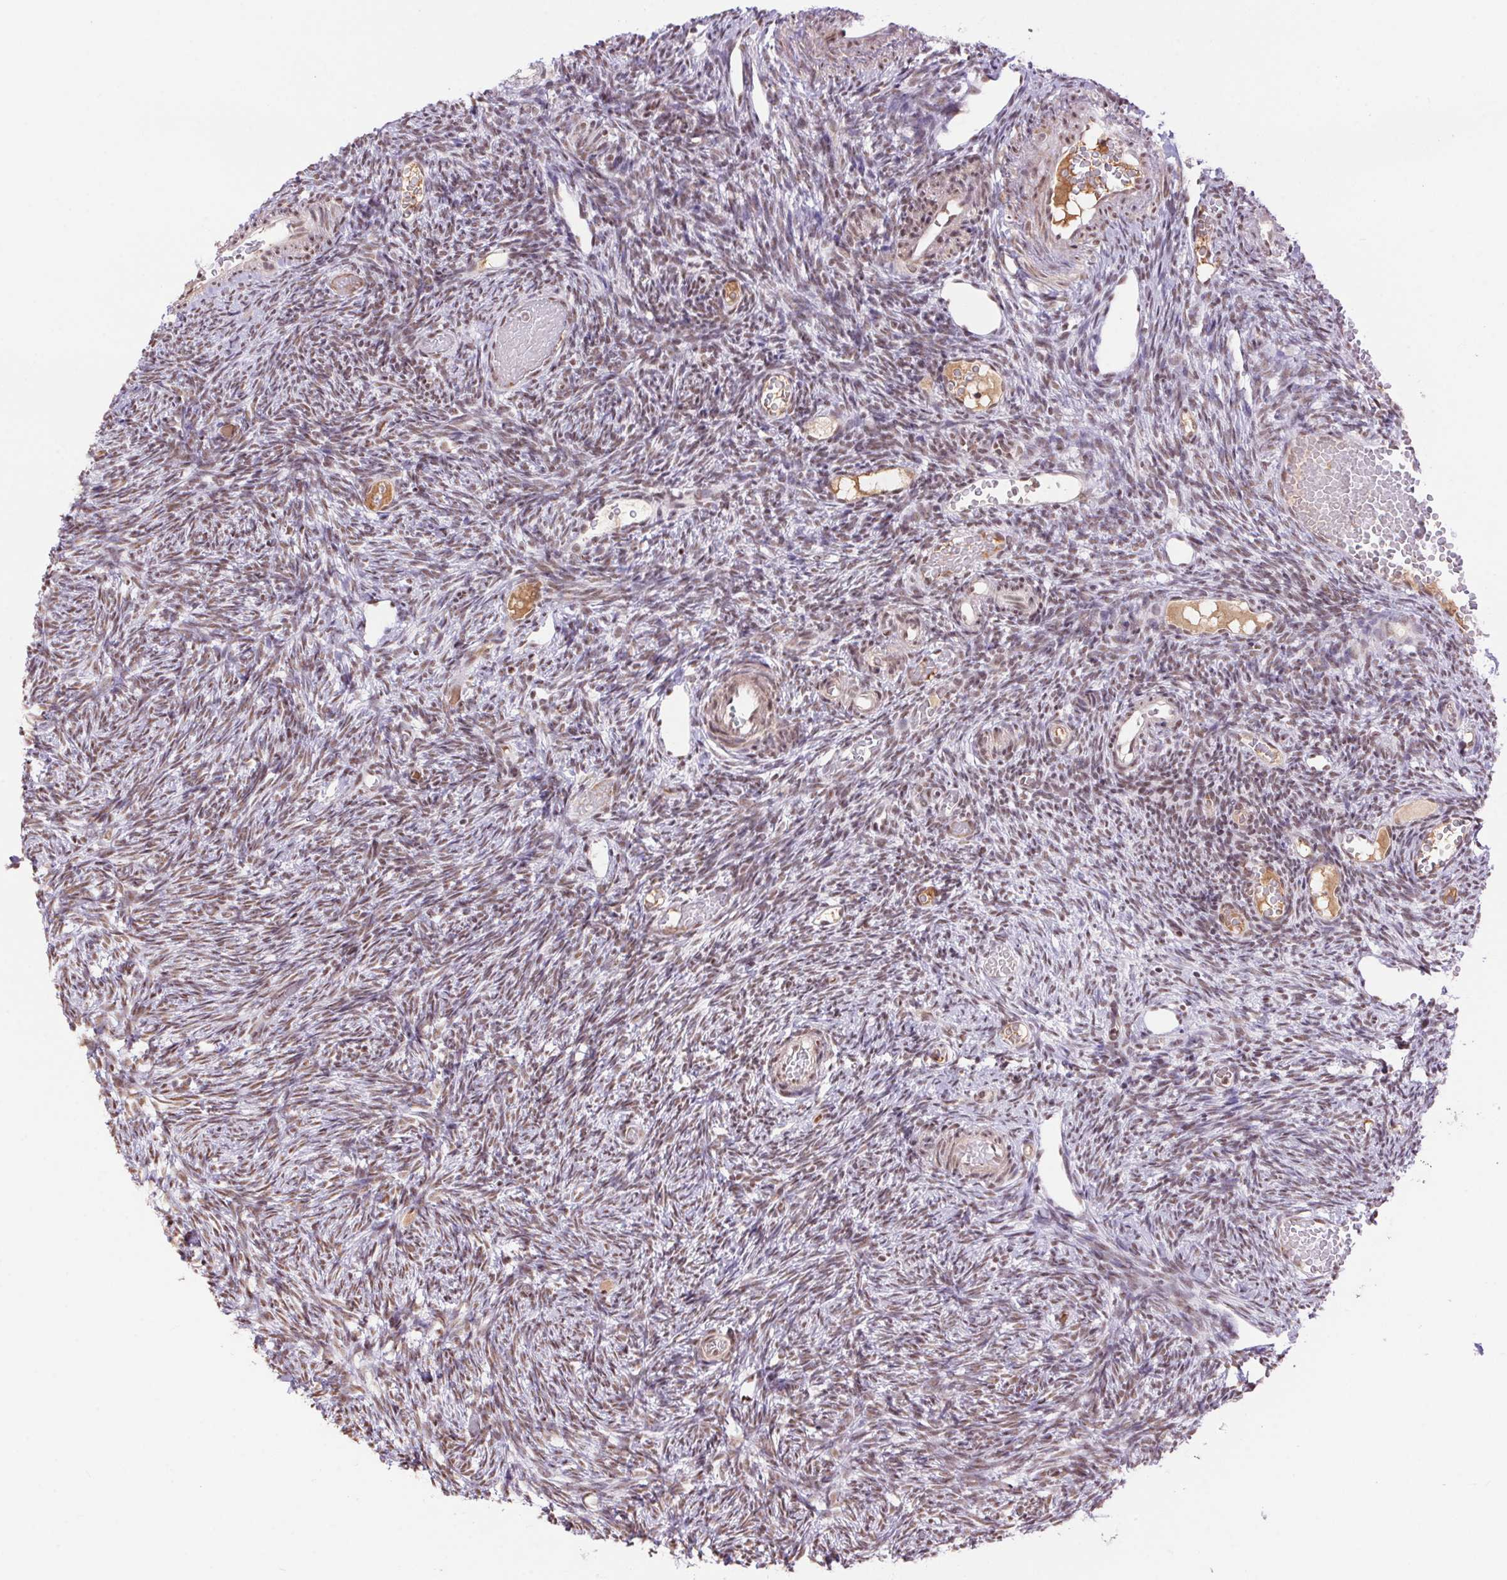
{"staining": {"intensity": "moderate", "quantity": ">75%", "location": "nuclear"}, "tissue": "ovary", "cell_type": "Follicle cells", "image_type": "normal", "snomed": [{"axis": "morphology", "description": "Normal tissue, NOS"}, {"axis": "topography", "description": "Ovary"}], "caption": "A histopathology image showing moderate nuclear expression in approximately >75% of follicle cells in benign ovary, as visualized by brown immunohistochemical staining.", "gene": "DDX17", "patient": {"sex": "female", "age": 39}}